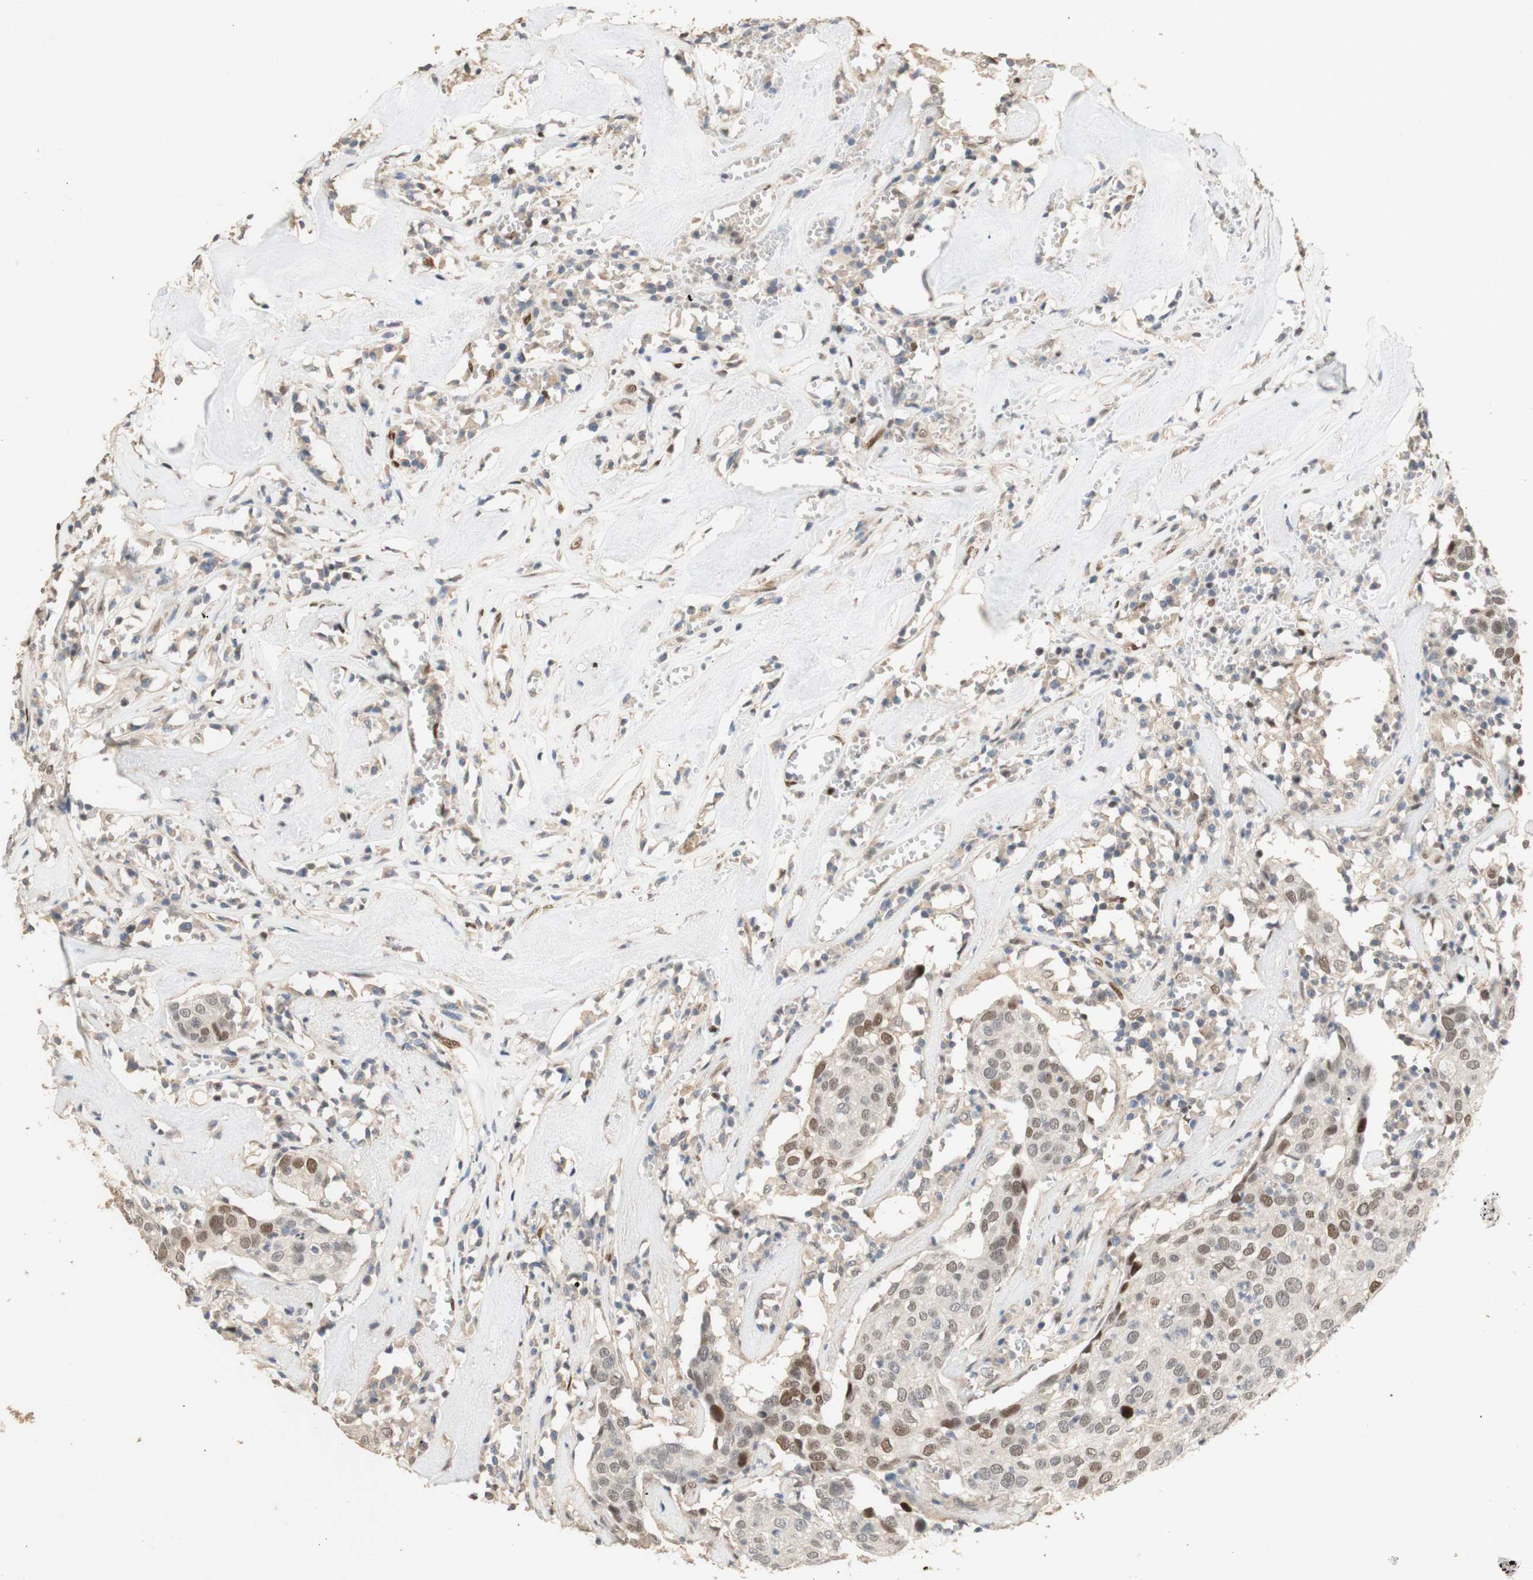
{"staining": {"intensity": "weak", "quantity": "25%-75%", "location": "nuclear"}, "tissue": "head and neck cancer", "cell_type": "Tumor cells", "image_type": "cancer", "snomed": [{"axis": "morphology", "description": "Adenocarcinoma, NOS"}, {"axis": "topography", "description": "Salivary gland"}, {"axis": "topography", "description": "Head-Neck"}], "caption": "Adenocarcinoma (head and neck) stained with immunohistochemistry exhibits weak nuclear expression in approximately 25%-75% of tumor cells.", "gene": "FOXP1", "patient": {"sex": "female", "age": 65}}